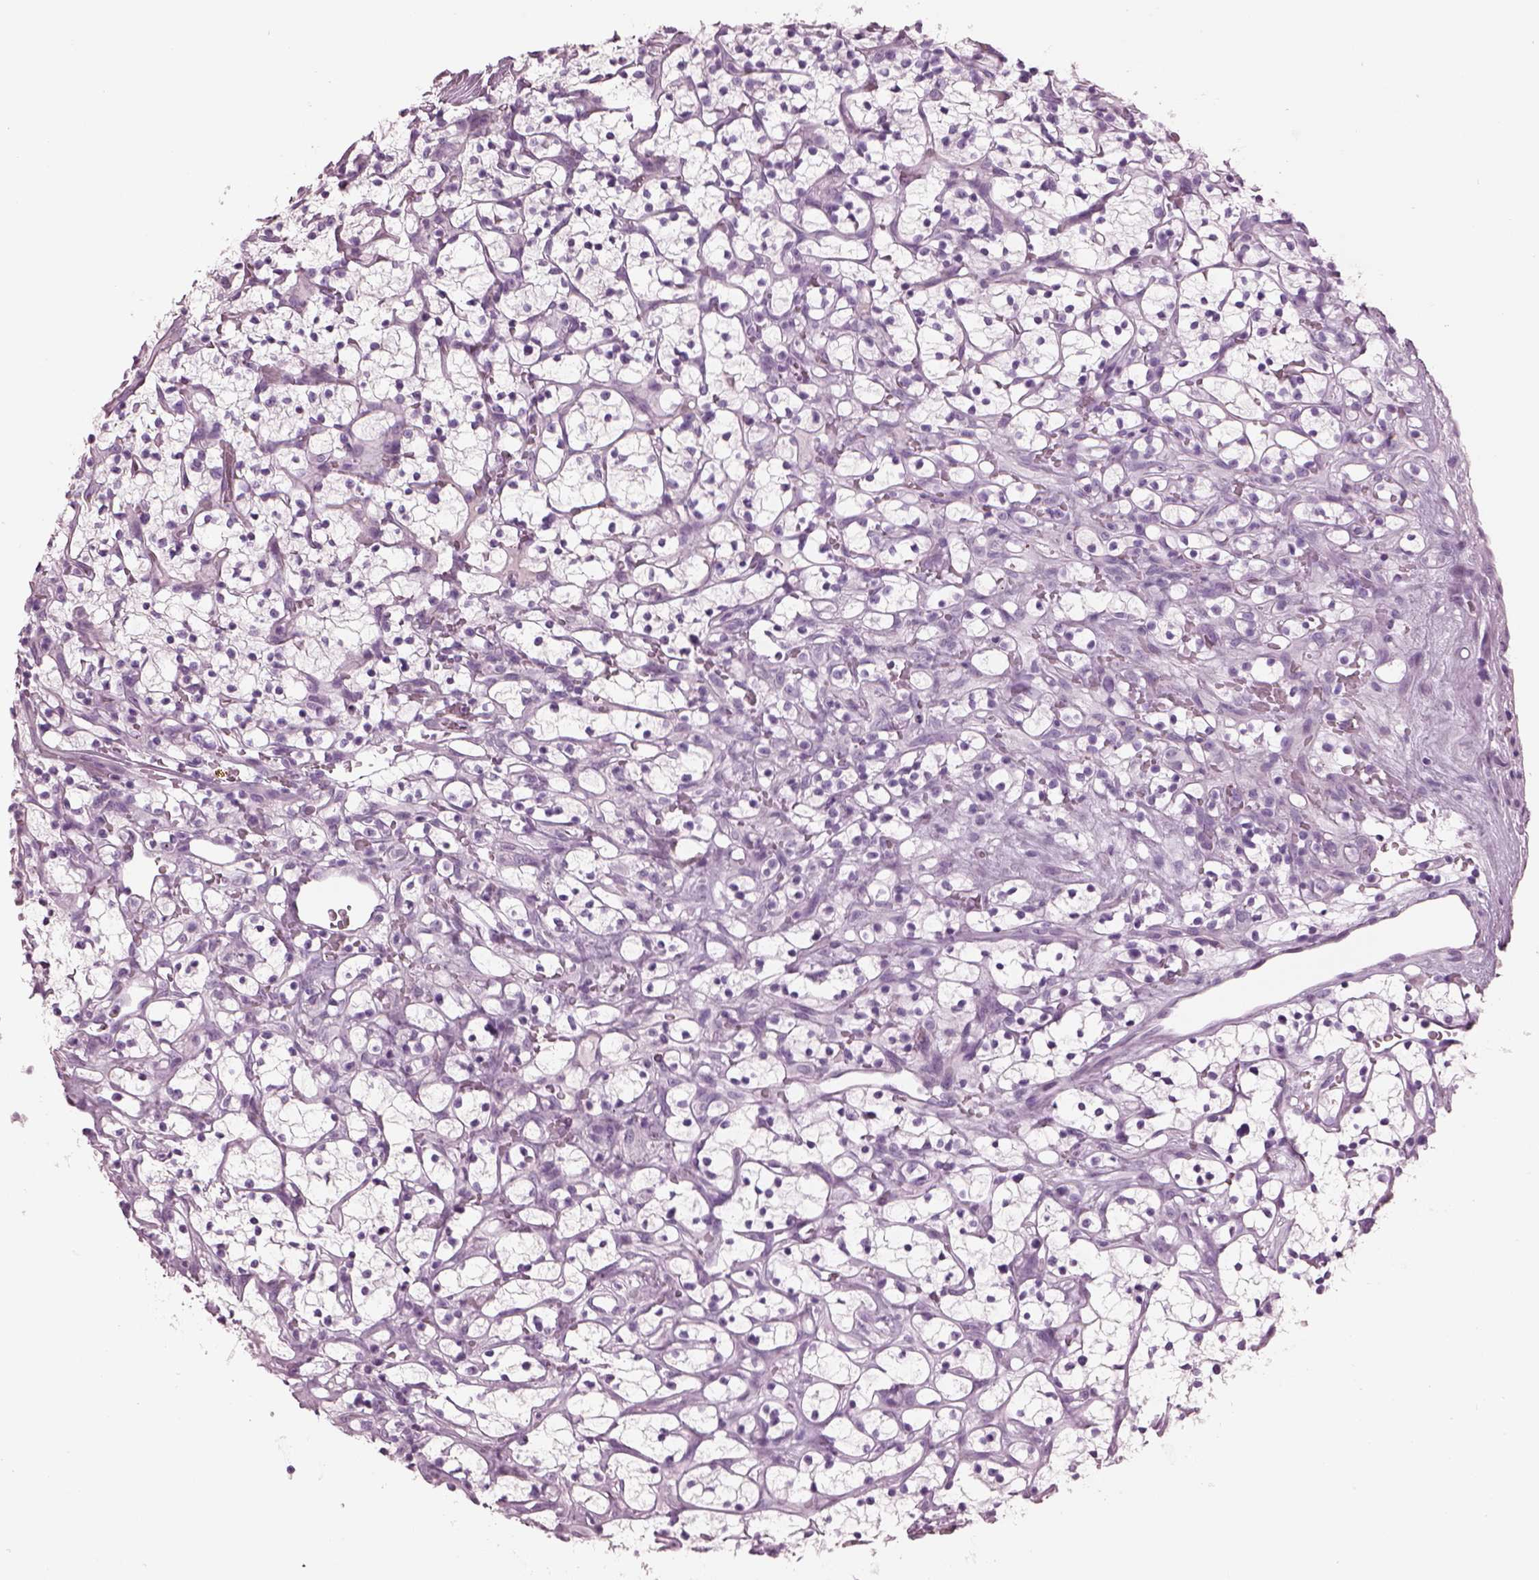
{"staining": {"intensity": "negative", "quantity": "none", "location": "none"}, "tissue": "renal cancer", "cell_type": "Tumor cells", "image_type": "cancer", "snomed": [{"axis": "morphology", "description": "Adenocarcinoma, NOS"}, {"axis": "topography", "description": "Kidney"}], "caption": "Micrograph shows no protein positivity in tumor cells of renal adenocarcinoma tissue.", "gene": "HYDIN", "patient": {"sex": "female", "age": 64}}